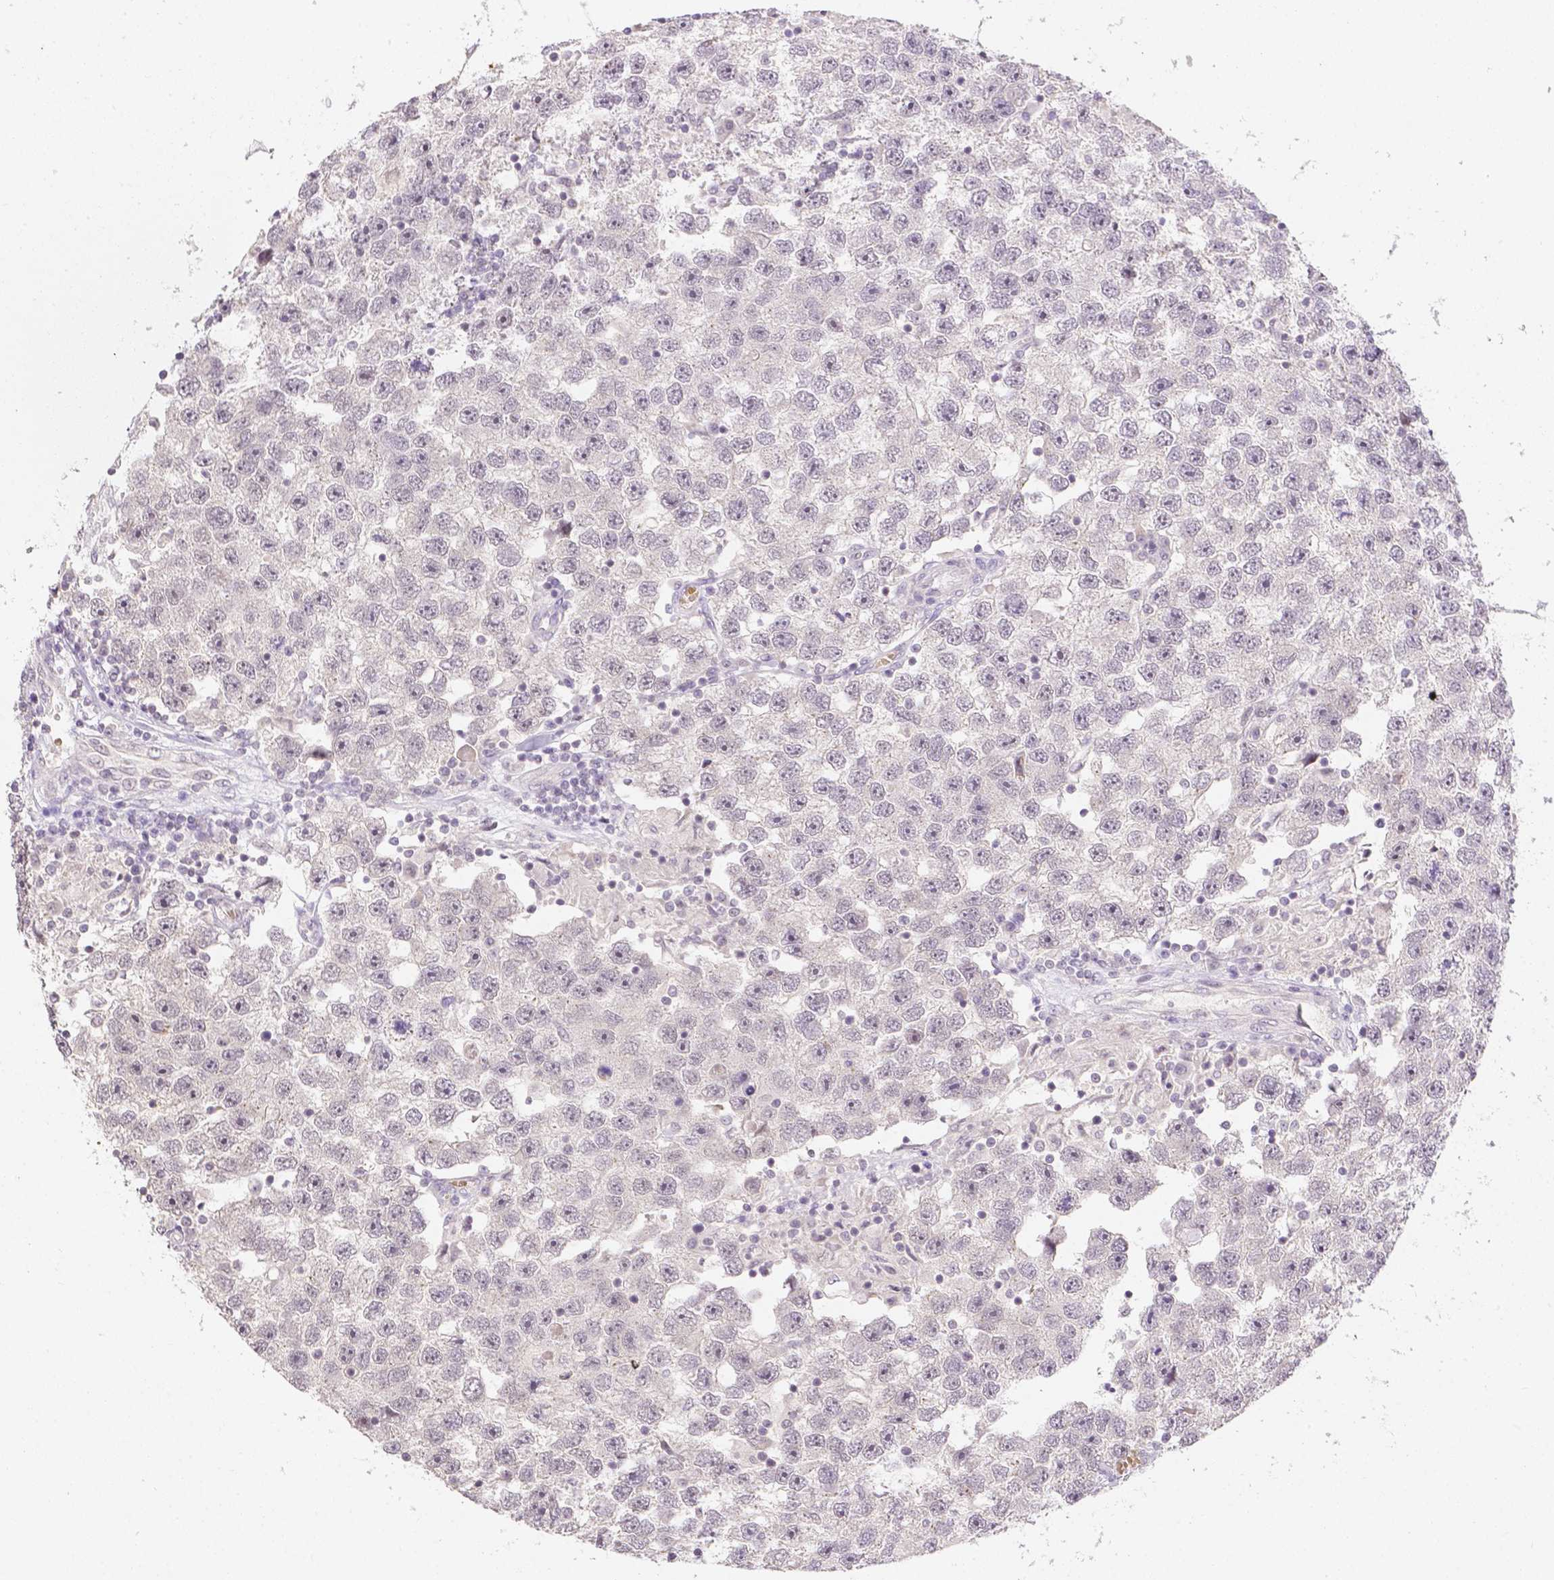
{"staining": {"intensity": "weak", "quantity": "<25%", "location": "nuclear"}, "tissue": "testis cancer", "cell_type": "Tumor cells", "image_type": "cancer", "snomed": [{"axis": "morphology", "description": "Seminoma, NOS"}, {"axis": "topography", "description": "Testis"}], "caption": "Testis cancer (seminoma) was stained to show a protein in brown. There is no significant positivity in tumor cells. (Brightfield microscopy of DAB (3,3'-diaminobenzidine) immunohistochemistry (IHC) at high magnification).", "gene": "ZNF280B", "patient": {"sex": "male", "age": 26}}